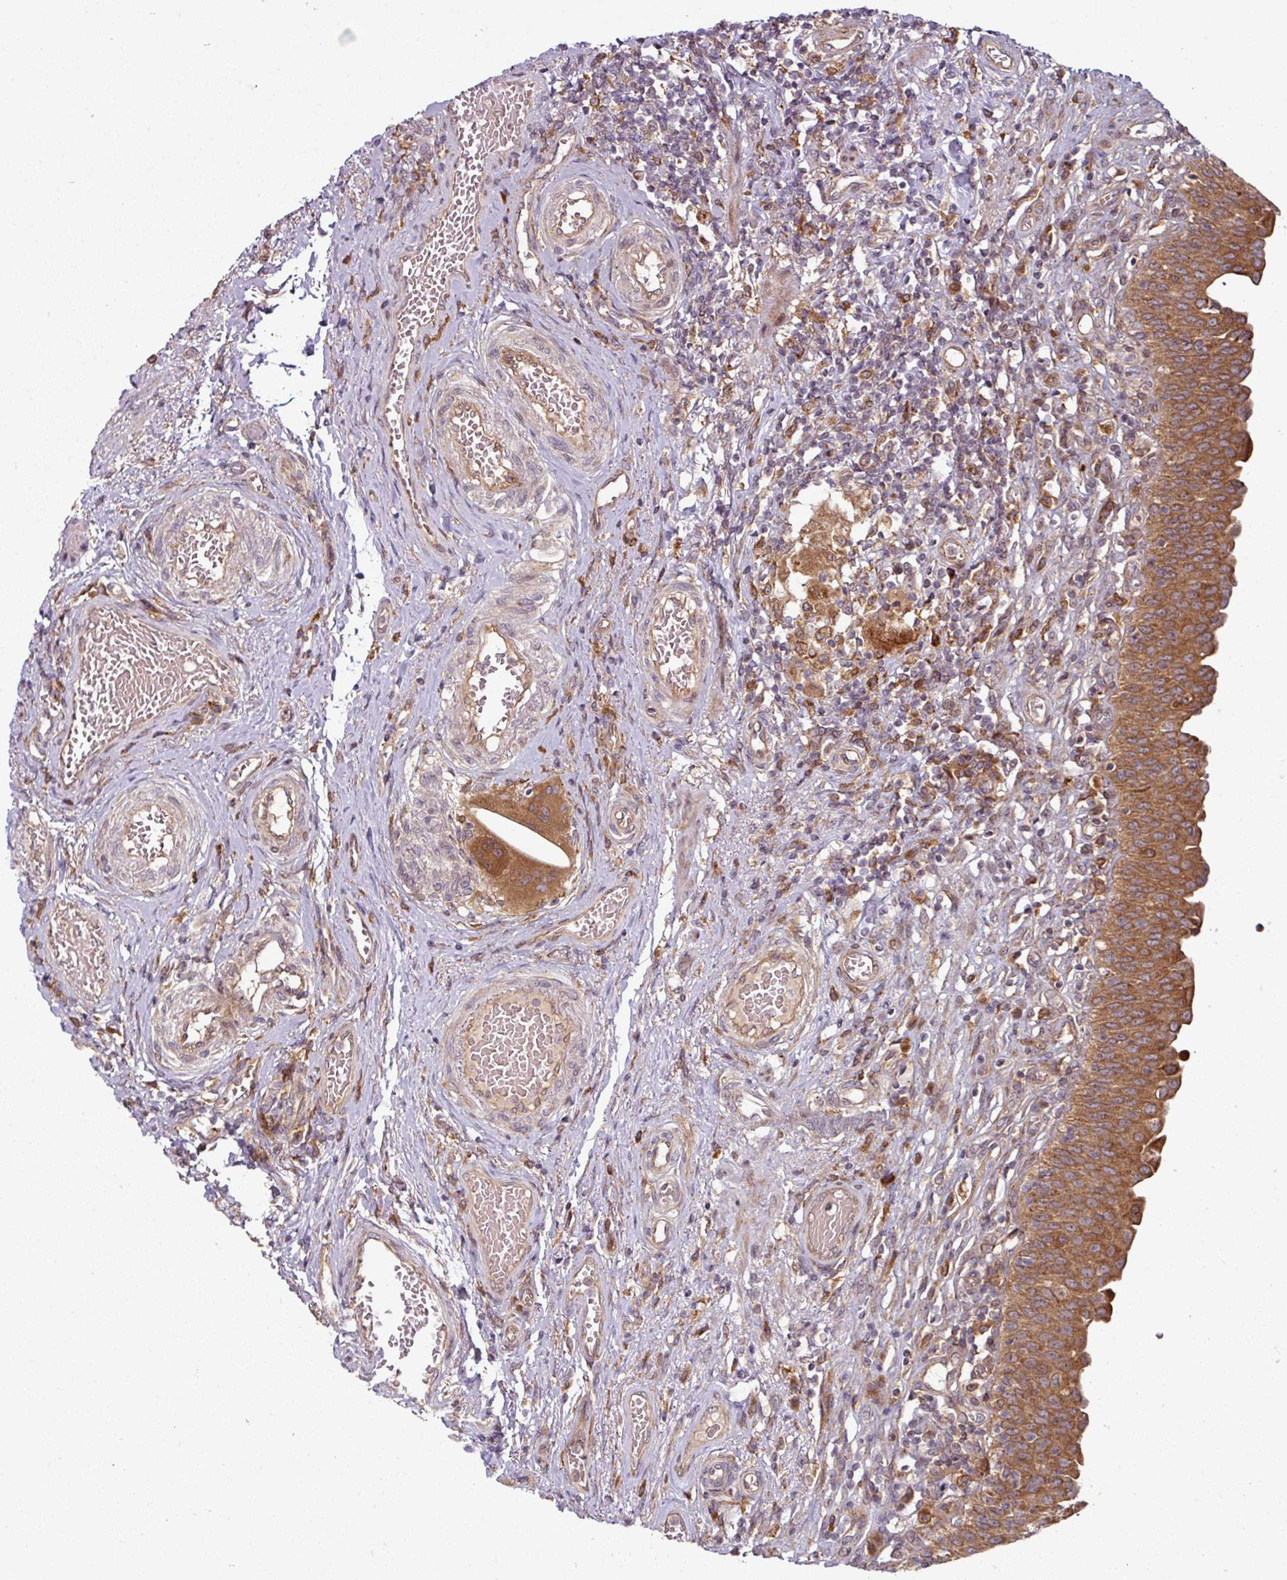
{"staining": {"intensity": "strong", "quantity": ">75%", "location": "cytoplasmic/membranous"}, "tissue": "urinary bladder", "cell_type": "Urothelial cells", "image_type": "normal", "snomed": [{"axis": "morphology", "description": "Normal tissue, NOS"}, {"axis": "topography", "description": "Urinary bladder"}], "caption": "Immunohistochemistry of benign human urinary bladder displays high levels of strong cytoplasmic/membranous staining in approximately >75% of urothelial cells. Nuclei are stained in blue.", "gene": "RAB5A", "patient": {"sex": "male", "age": 71}}